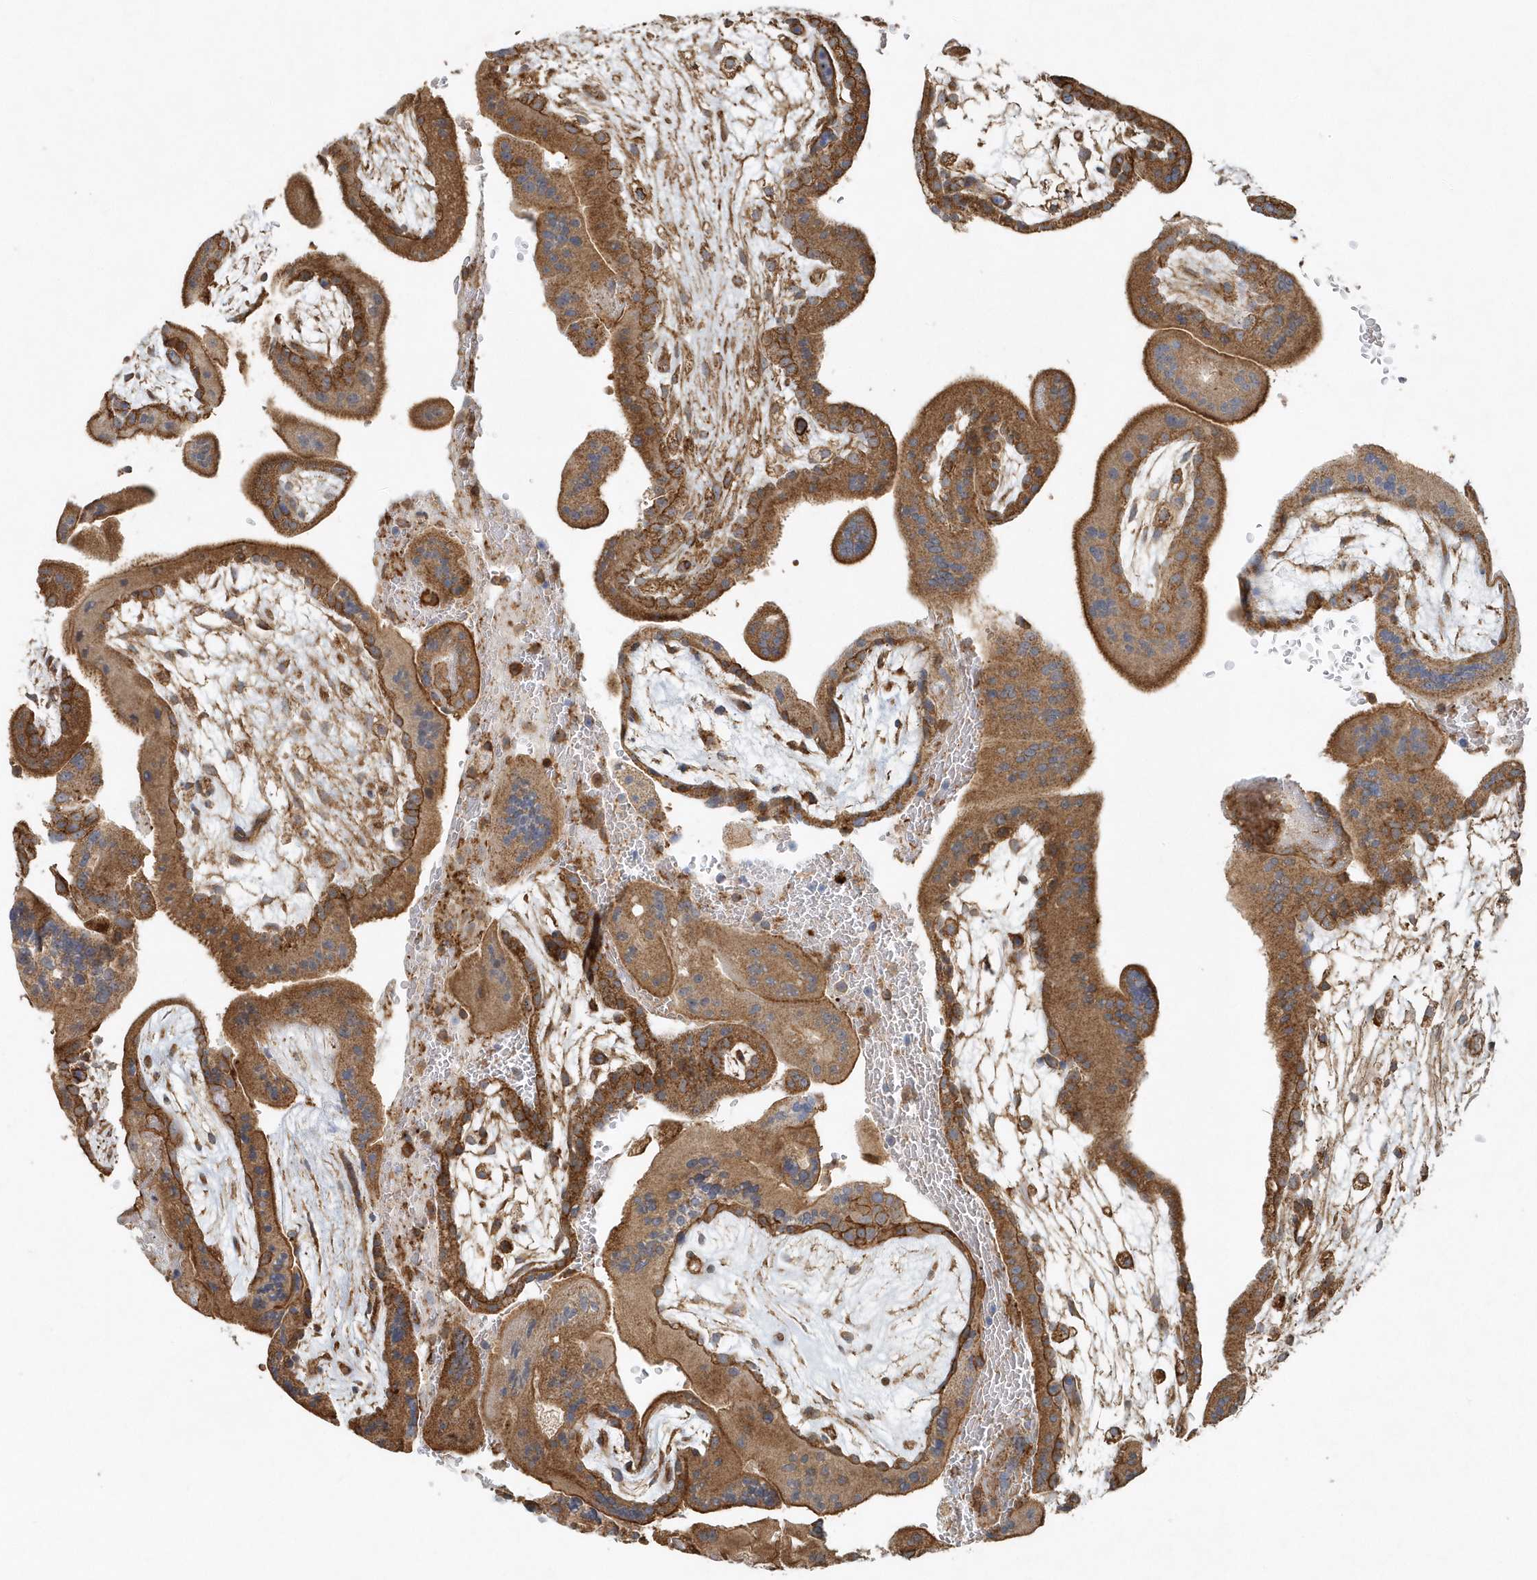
{"staining": {"intensity": "moderate", "quantity": ">75%", "location": "cytoplasmic/membranous"}, "tissue": "placenta", "cell_type": "Trophoblastic cells", "image_type": "normal", "snomed": [{"axis": "morphology", "description": "Normal tissue, NOS"}, {"axis": "topography", "description": "Placenta"}], "caption": "Protein positivity by IHC exhibits moderate cytoplasmic/membranous positivity in approximately >75% of trophoblastic cells in benign placenta. (DAB IHC with brightfield microscopy, high magnification).", "gene": "MMUT", "patient": {"sex": "female", "age": 35}}